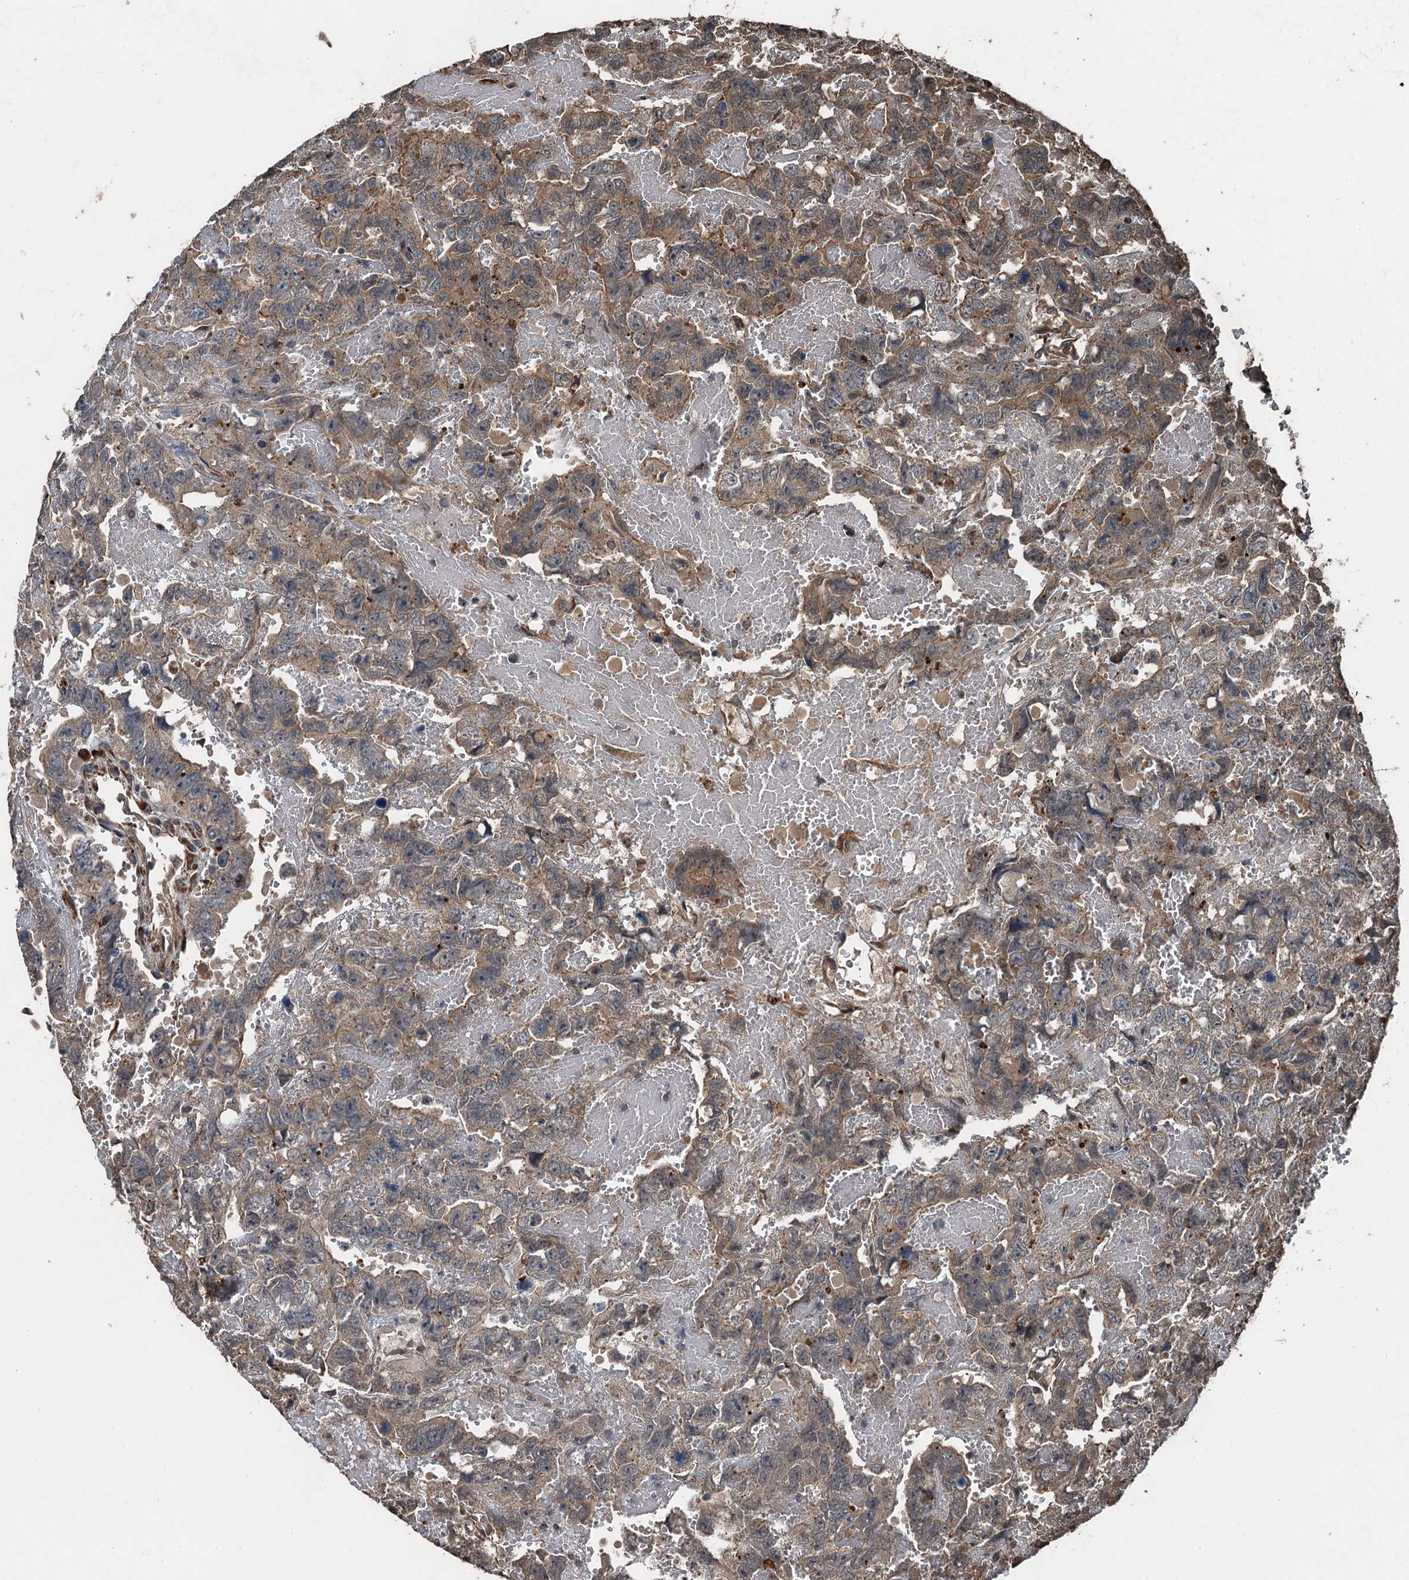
{"staining": {"intensity": "weak", "quantity": ">75%", "location": "cytoplasmic/membranous"}, "tissue": "testis cancer", "cell_type": "Tumor cells", "image_type": "cancer", "snomed": [{"axis": "morphology", "description": "Carcinoma, Embryonal, NOS"}, {"axis": "topography", "description": "Testis"}], "caption": "There is low levels of weak cytoplasmic/membranous expression in tumor cells of testis cancer (embryonal carcinoma), as demonstrated by immunohistochemical staining (brown color).", "gene": "TCTN1", "patient": {"sex": "male", "age": 45}}